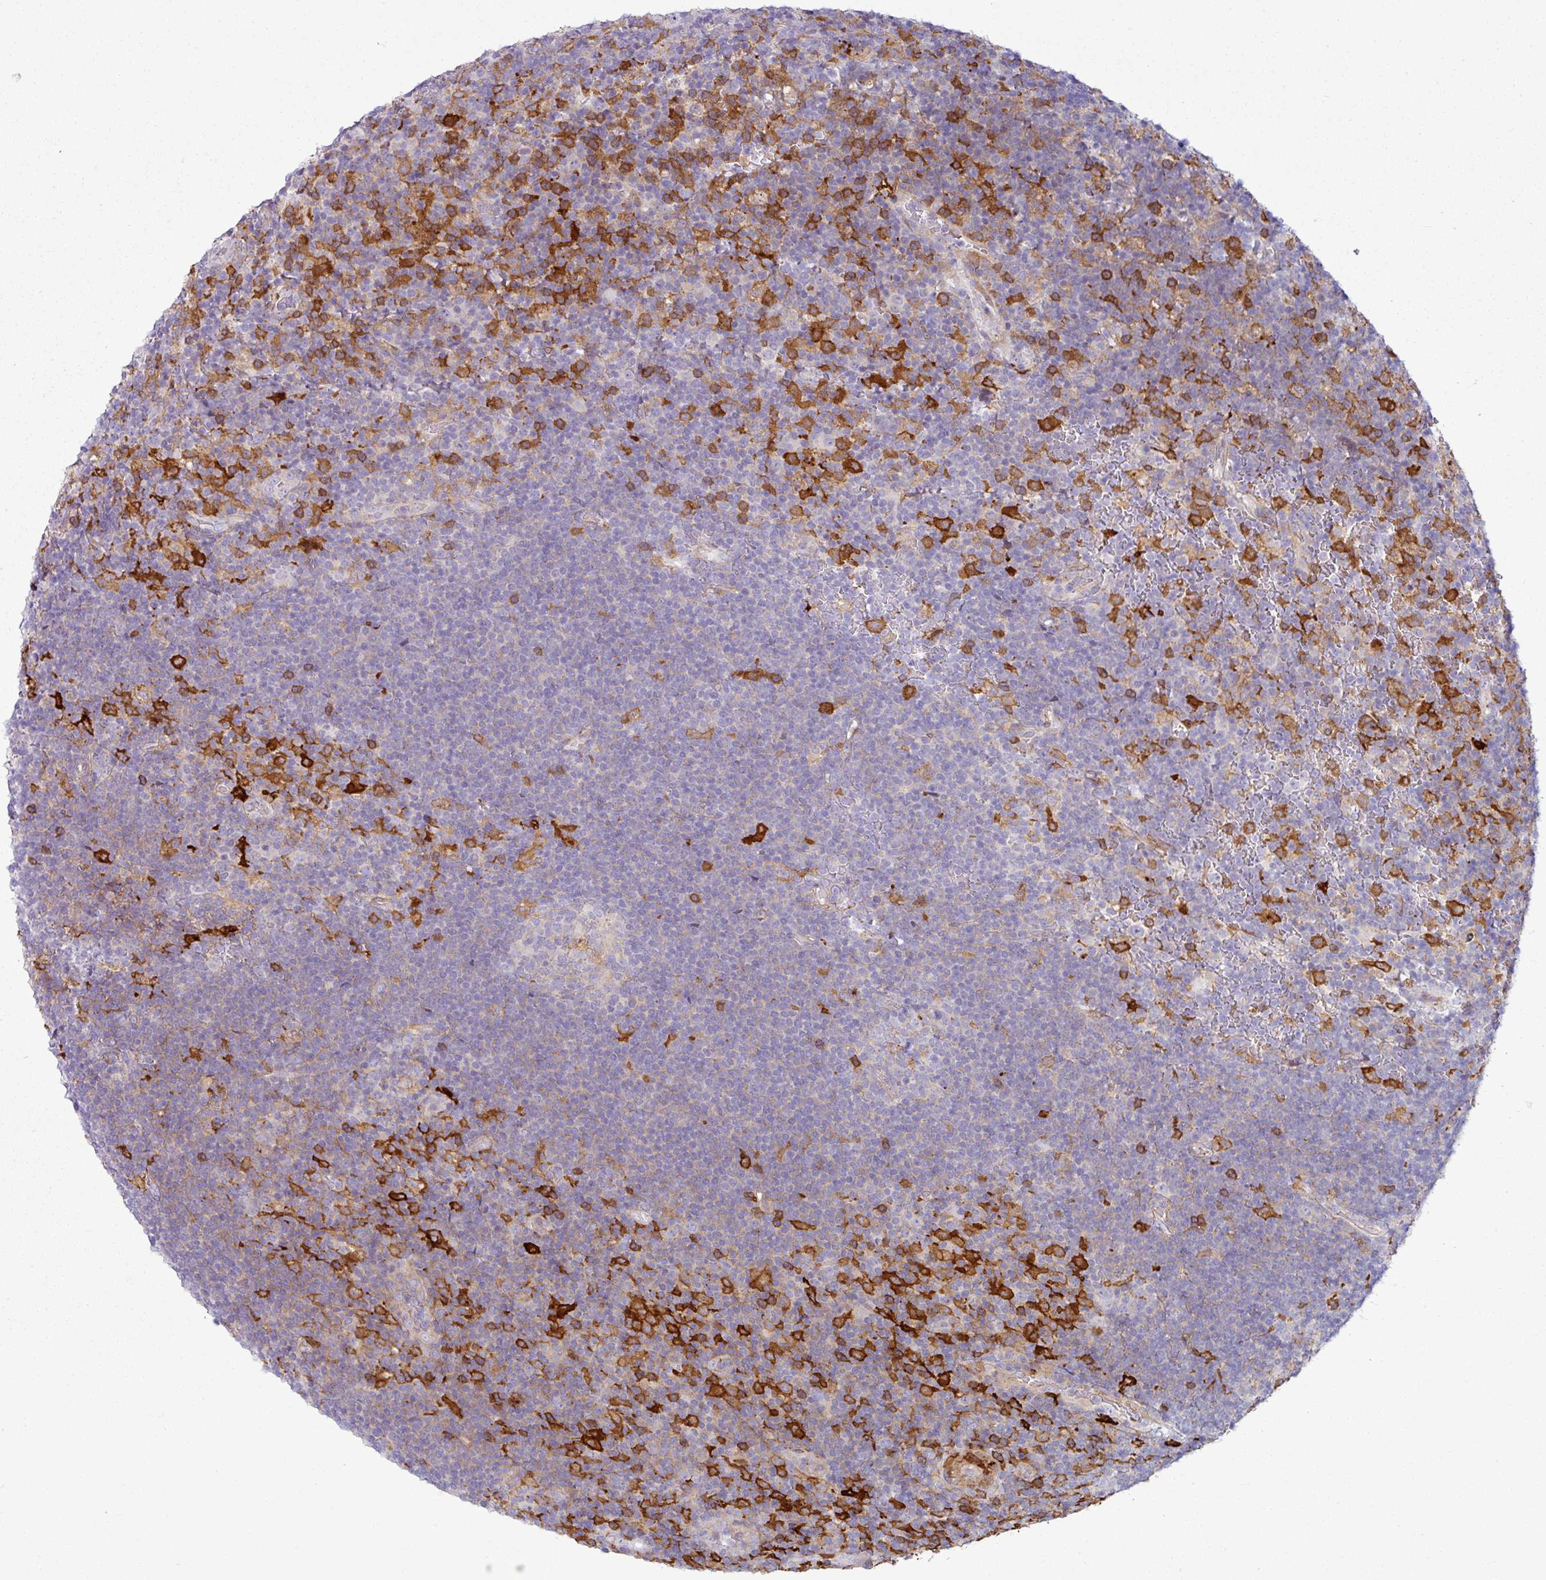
{"staining": {"intensity": "negative", "quantity": "none", "location": "none"}, "tissue": "lymphoma", "cell_type": "Tumor cells", "image_type": "cancer", "snomed": [{"axis": "morphology", "description": "Hodgkin's disease, NOS"}, {"axis": "topography", "description": "Lymph node"}], "caption": "Micrograph shows no protein expression in tumor cells of Hodgkin's disease tissue.", "gene": "COL8A1", "patient": {"sex": "female", "age": 57}}